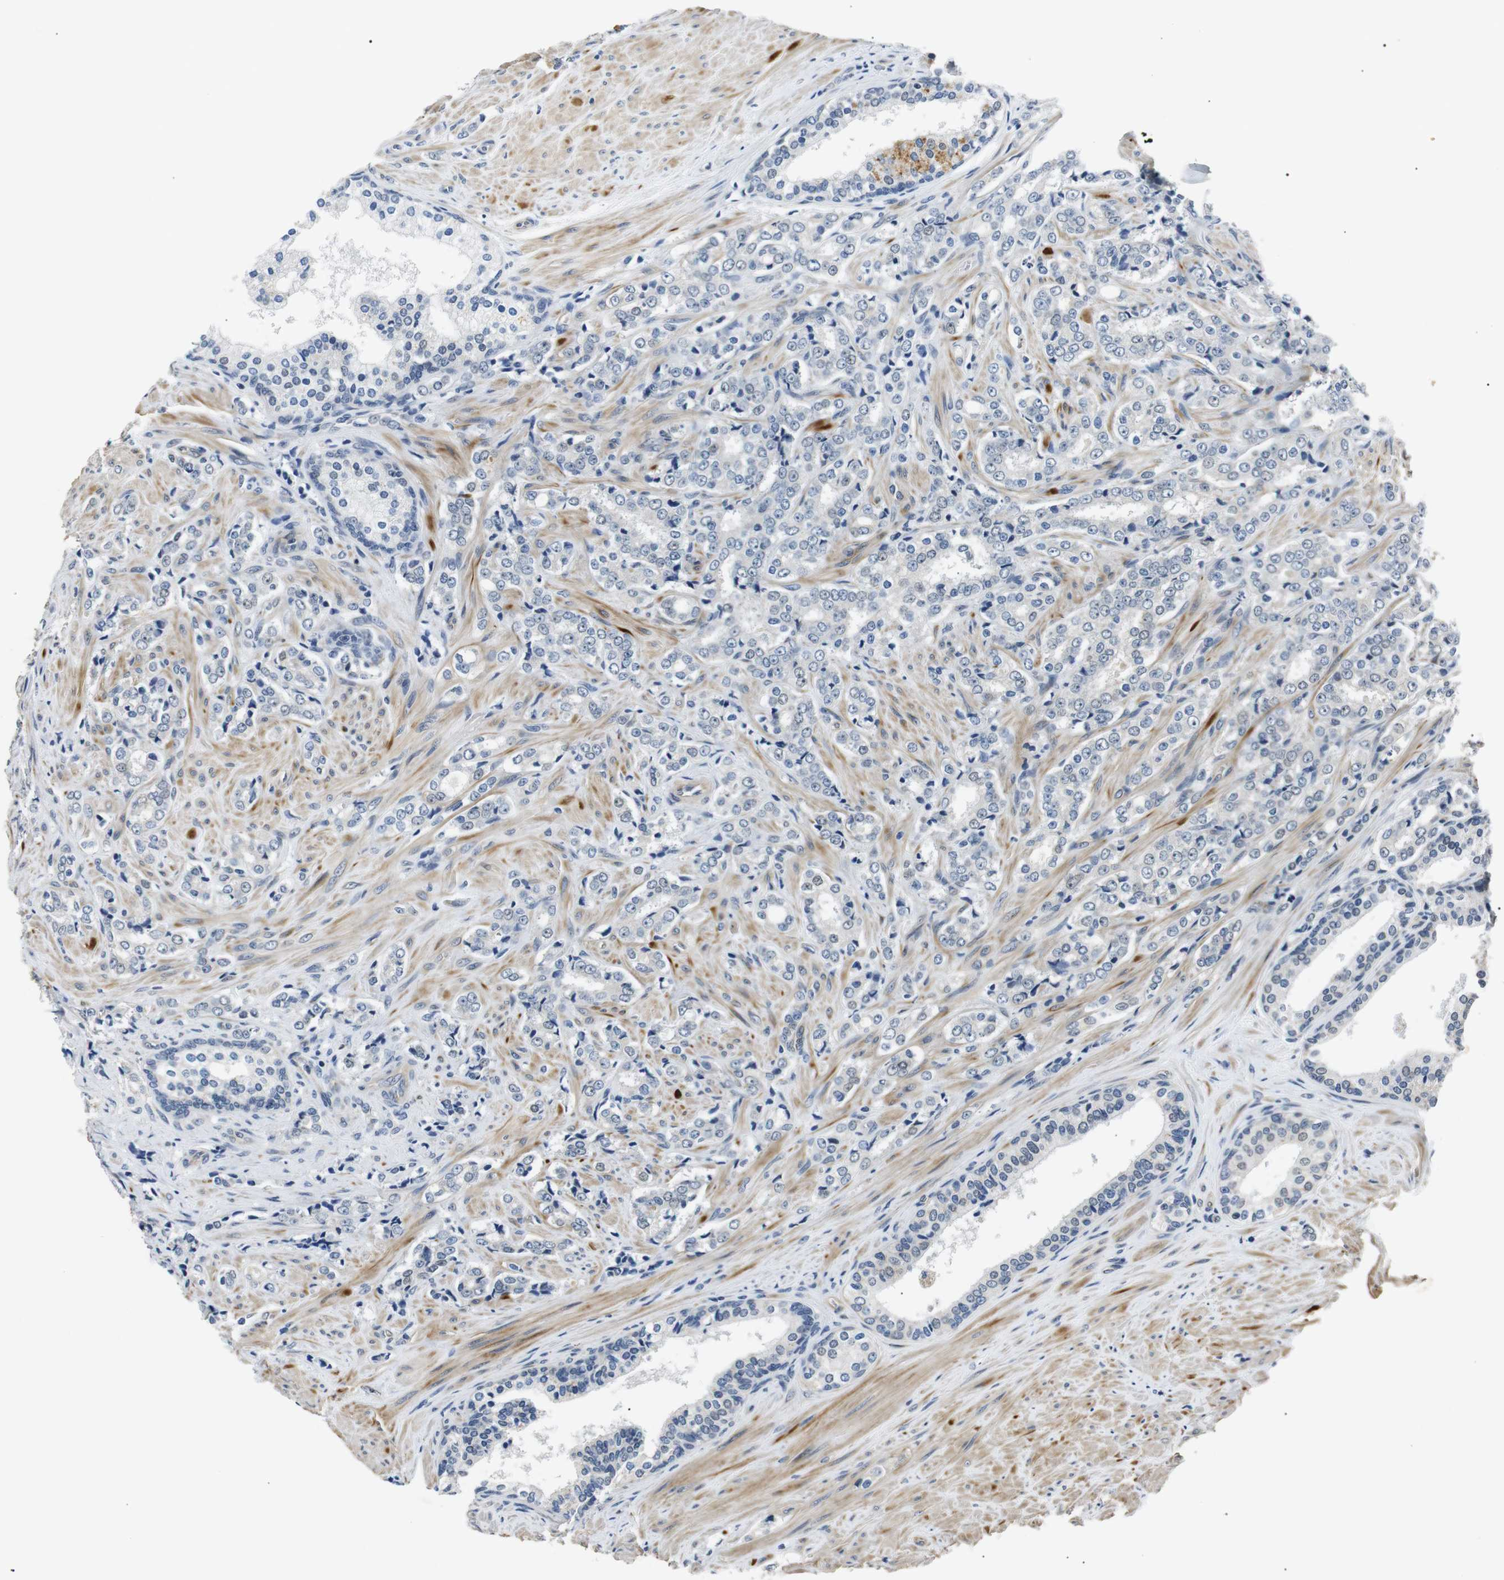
{"staining": {"intensity": "negative", "quantity": "none", "location": "none"}, "tissue": "prostate cancer", "cell_type": "Tumor cells", "image_type": "cancer", "snomed": [{"axis": "morphology", "description": "Adenocarcinoma, Low grade"}, {"axis": "topography", "description": "Prostate"}], "caption": "Tumor cells show no significant expression in prostate cancer (low-grade adenocarcinoma). The staining is performed using DAB brown chromogen with nuclei counter-stained in using hematoxylin.", "gene": "TAFA1", "patient": {"sex": "male", "age": 60}}